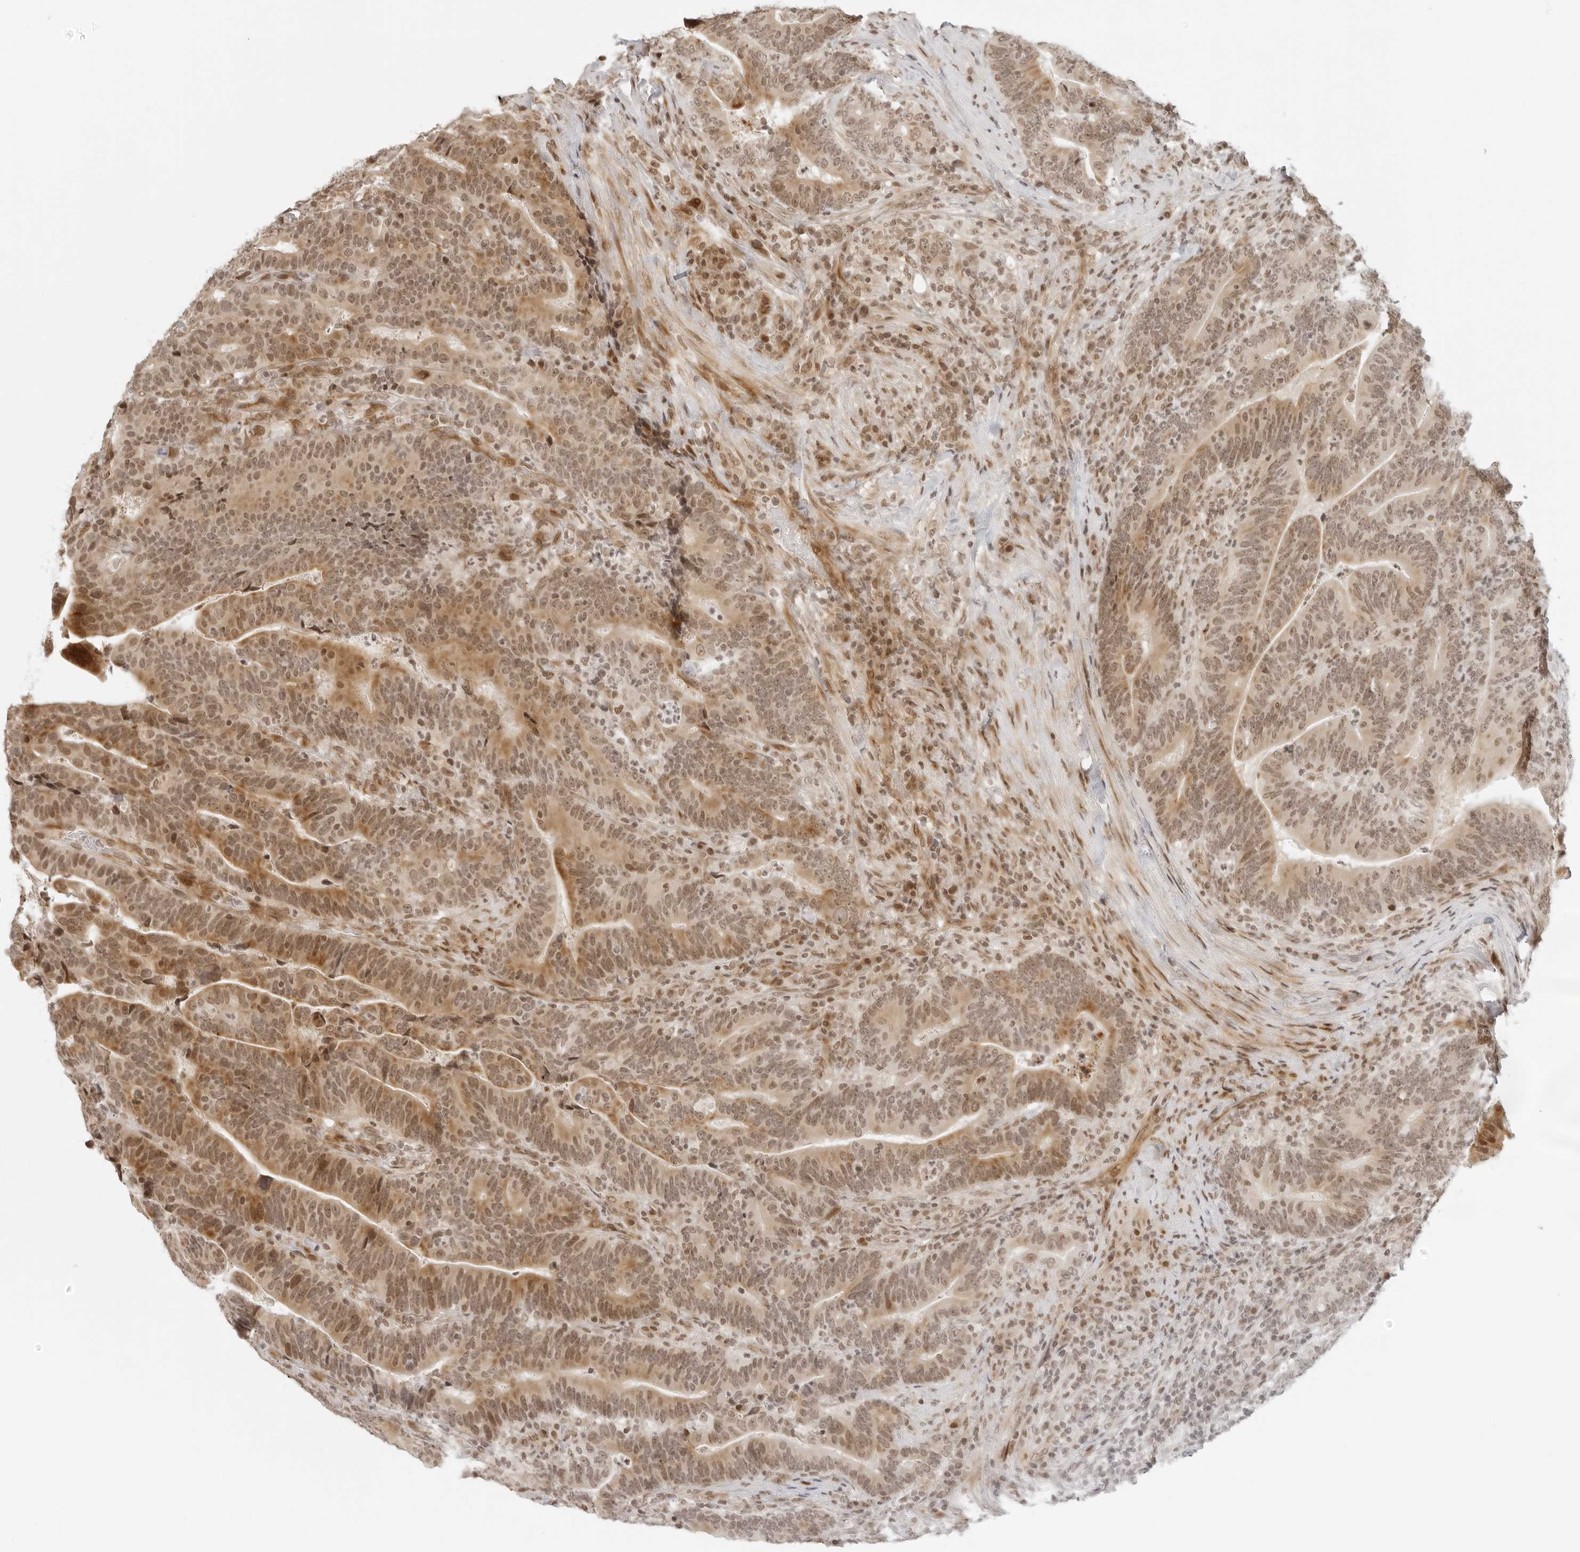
{"staining": {"intensity": "moderate", "quantity": ">75%", "location": "cytoplasmic/membranous,nuclear"}, "tissue": "colorectal cancer", "cell_type": "Tumor cells", "image_type": "cancer", "snomed": [{"axis": "morphology", "description": "Adenocarcinoma, NOS"}, {"axis": "topography", "description": "Colon"}], "caption": "Protein analysis of colorectal cancer (adenocarcinoma) tissue demonstrates moderate cytoplasmic/membranous and nuclear expression in about >75% of tumor cells.", "gene": "ZNF407", "patient": {"sex": "female", "age": 66}}